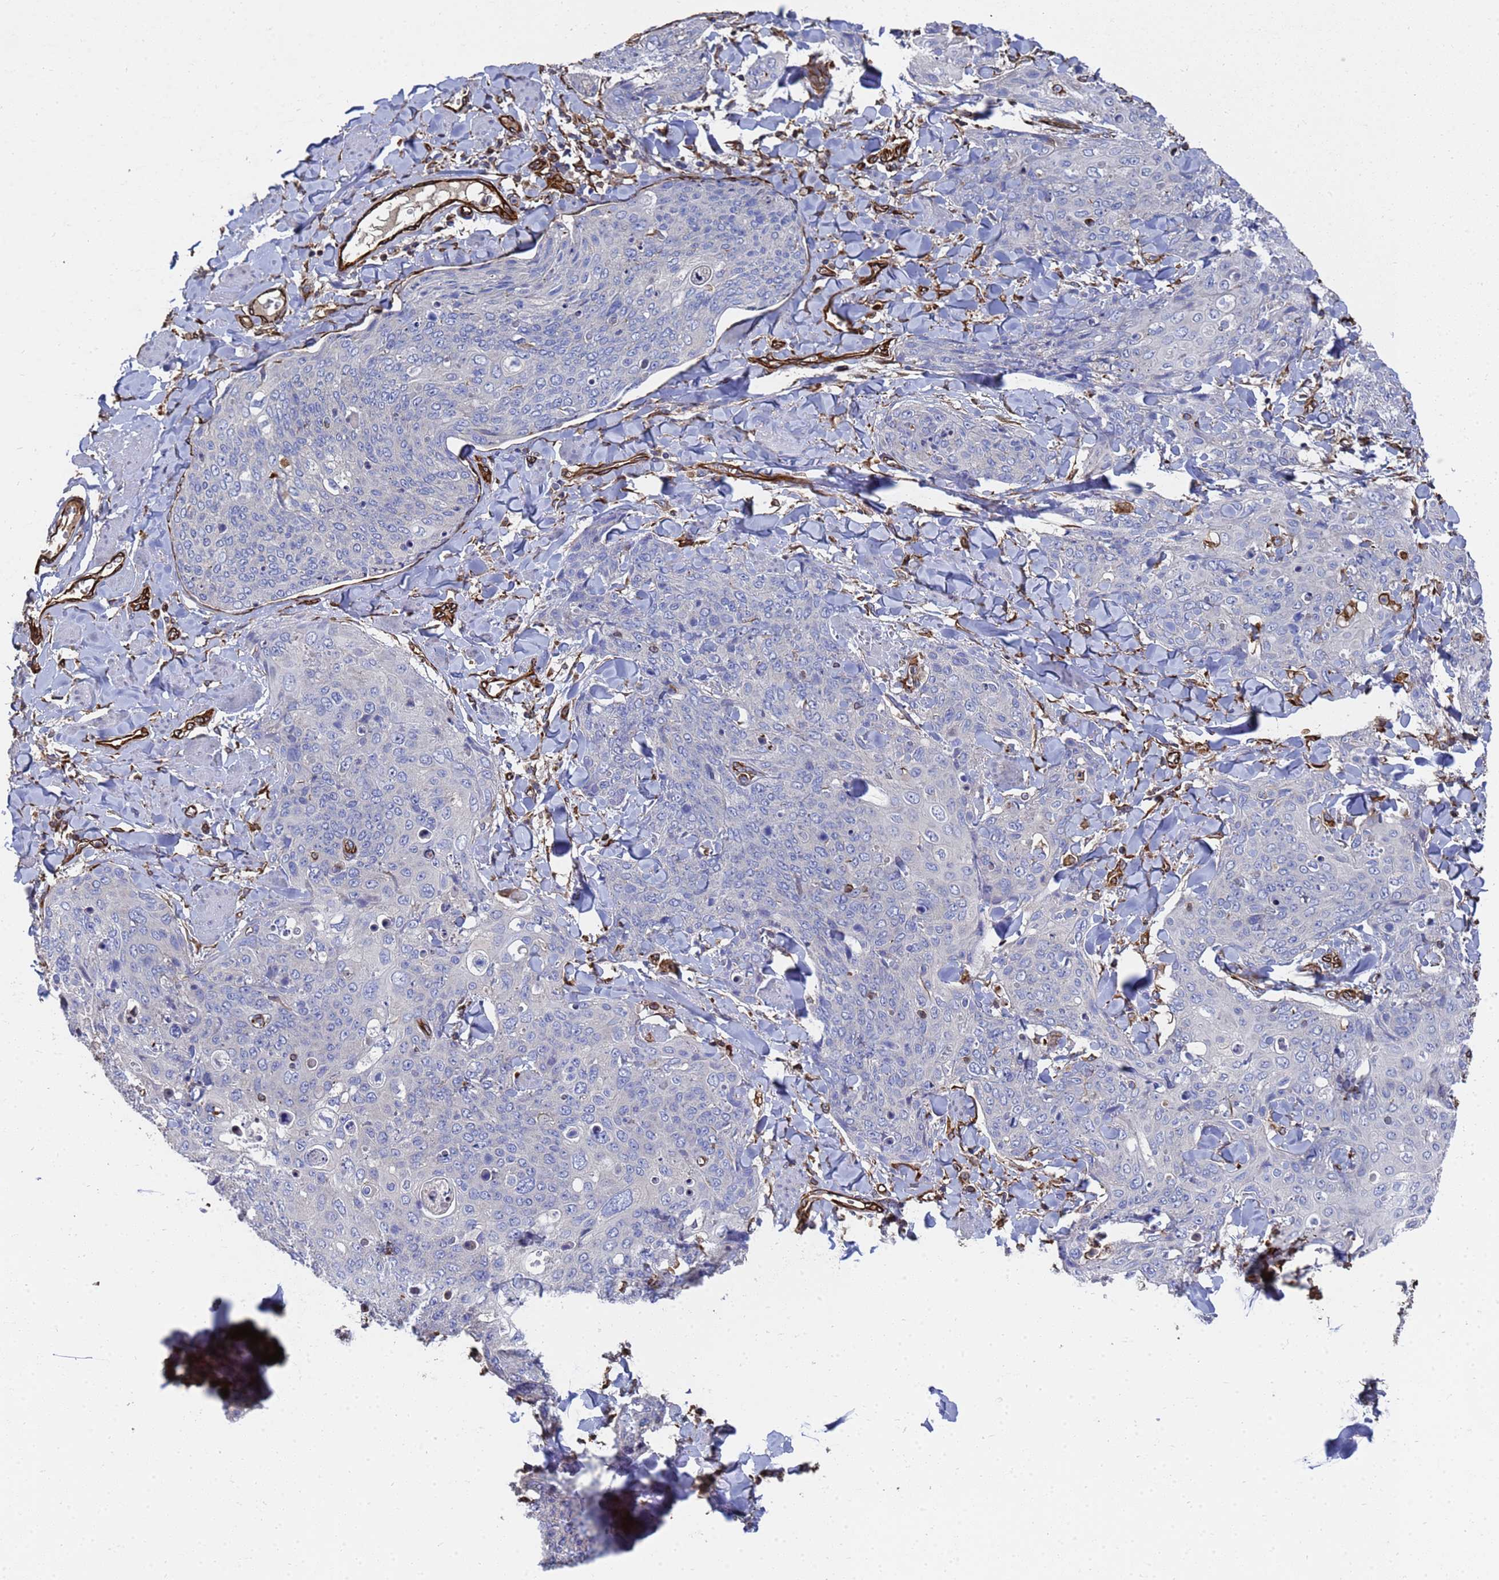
{"staining": {"intensity": "negative", "quantity": "none", "location": "none"}, "tissue": "skin cancer", "cell_type": "Tumor cells", "image_type": "cancer", "snomed": [{"axis": "morphology", "description": "Squamous cell carcinoma, NOS"}, {"axis": "topography", "description": "Skin"}, {"axis": "topography", "description": "Vulva"}], "caption": "Tumor cells show no significant protein positivity in skin cancer (squamous cell carcinoma).", "gene": "SYT13", "patient": {"sex": "female", "age": 85}}